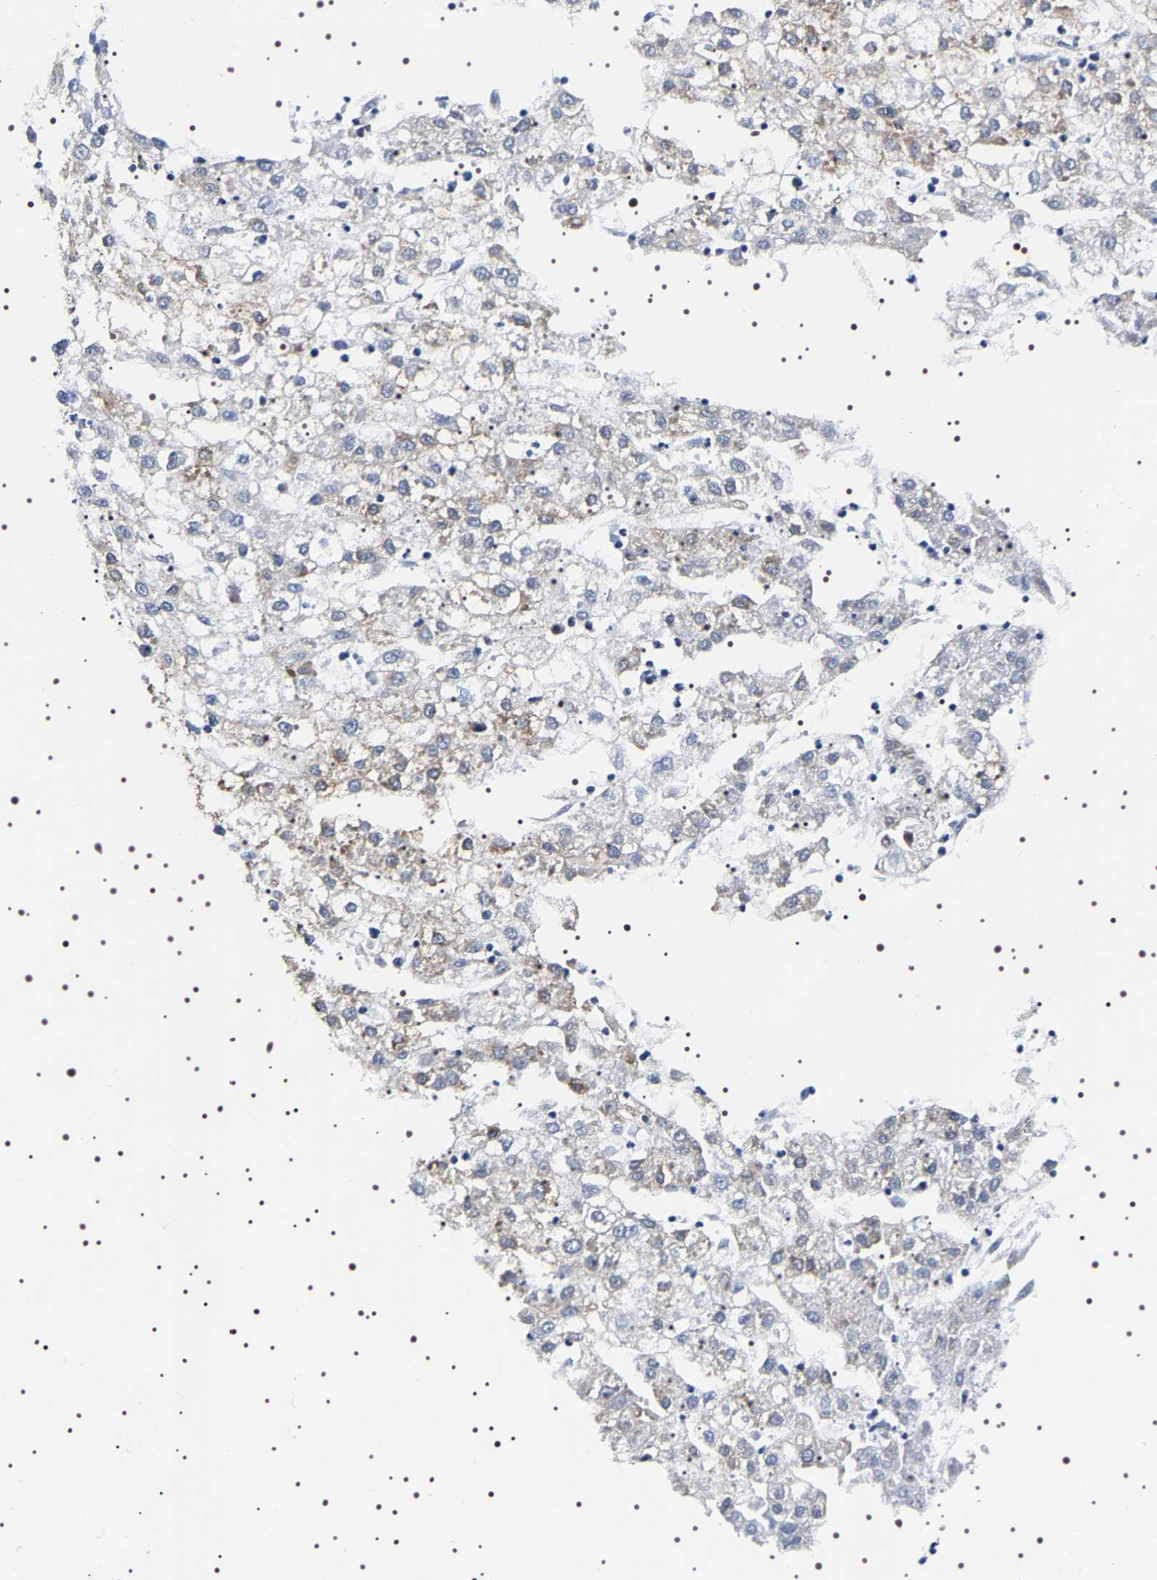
{"staining": {"intensity": "weak", "quantity": "<25%", "location": "cytoplasmic/membranous"}, "tissue": "liver cancer", "cell_type": "Tumor cells", "image_type": "cancer", "snomed": [{"axis": "morphology", "description": "Carcinoma, Hepatocellular, NOS"}, {"axis": "topography", "description": "Liver"}], "caption": "The histopathology image exhibits no significant positivity in tumor cells of liver cancer (hepatocellular carcinoma).", "gene": "SQLE", "patient": {"sex": "male", "age": 72}}